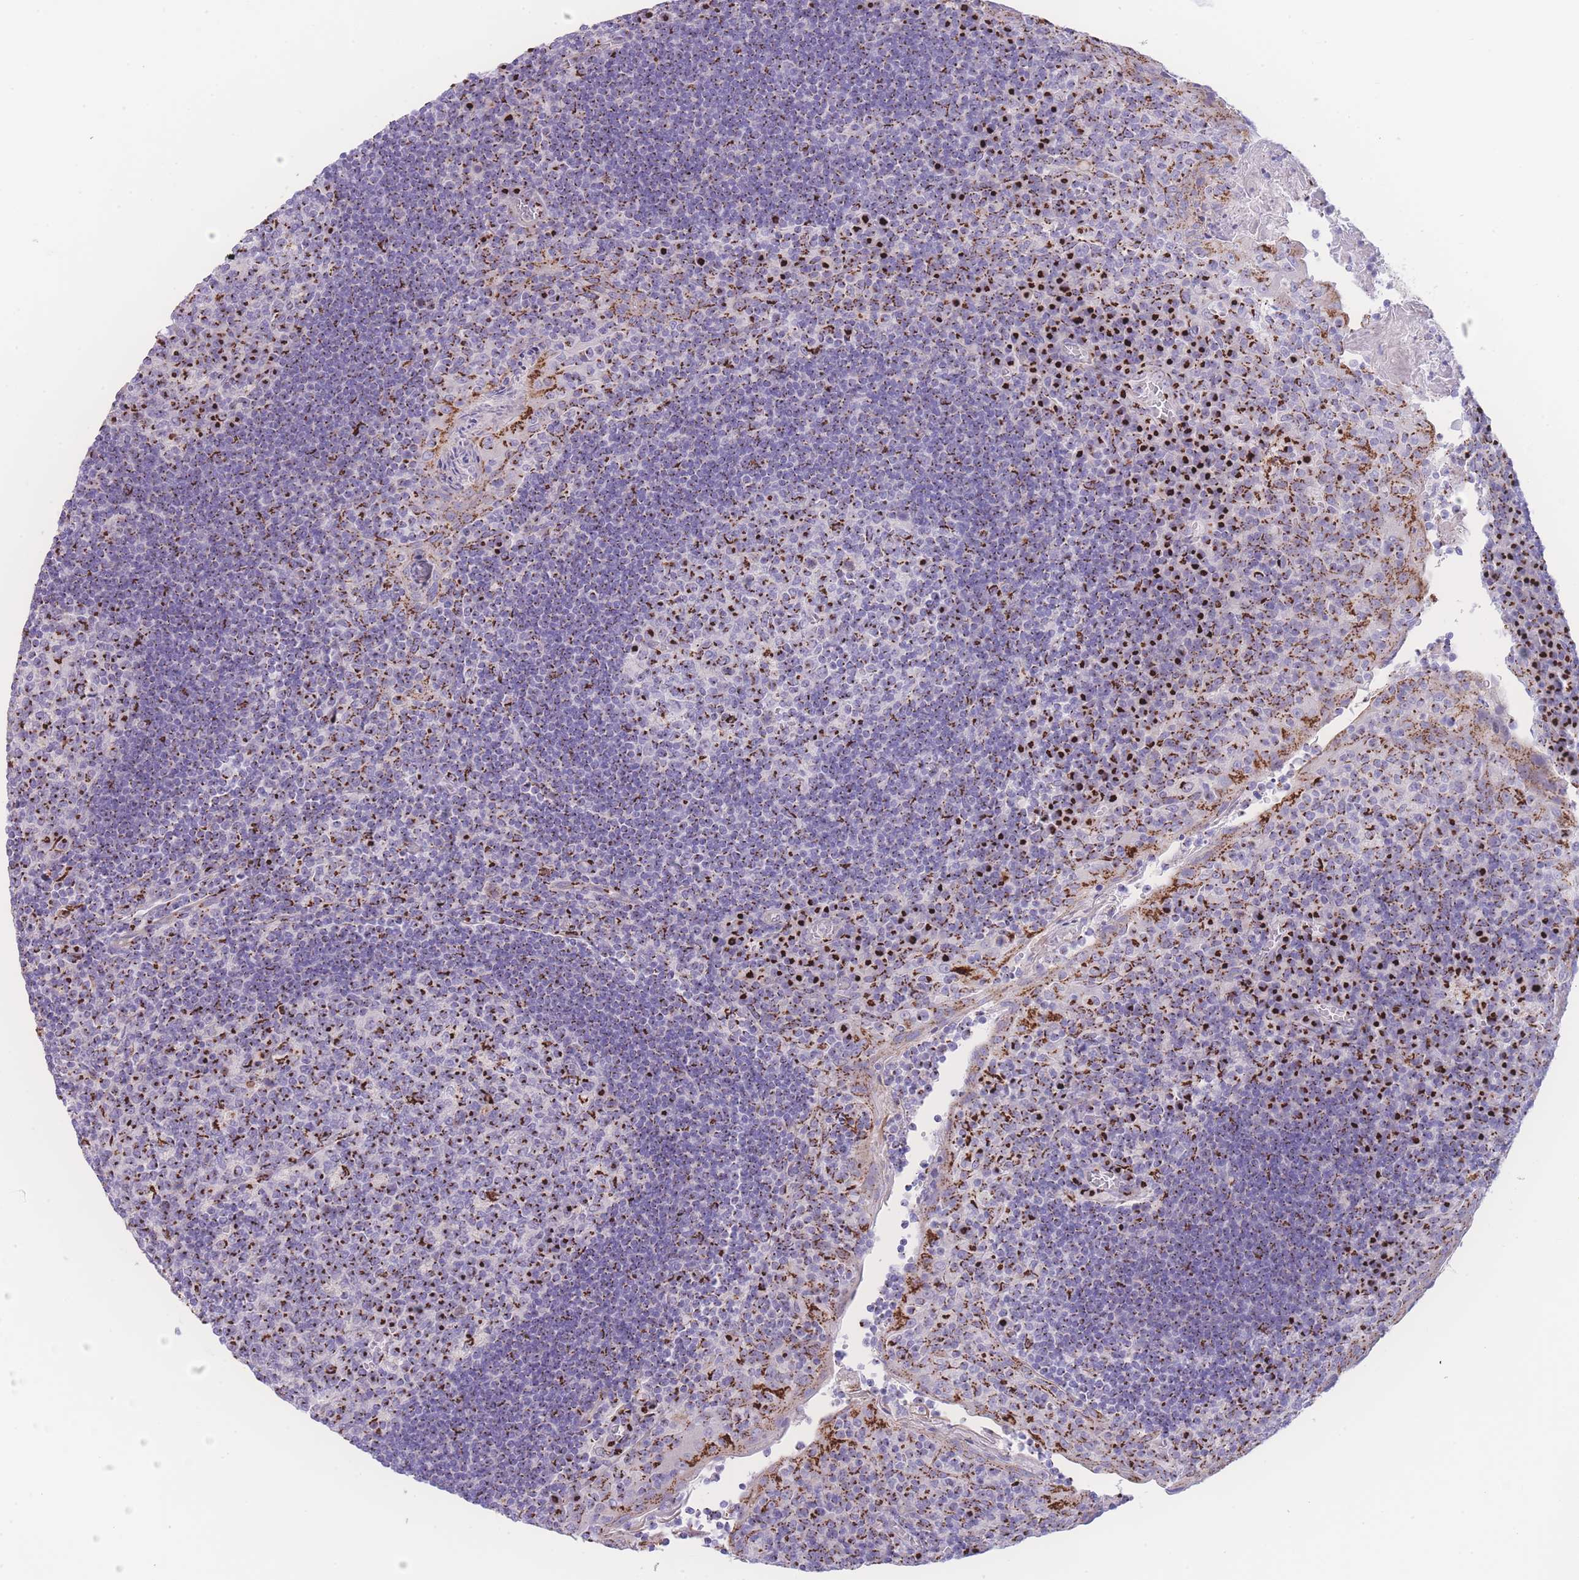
{"staining": {"intensity": "strong", "quantity": "25%-75%", "location": "cytoplasmic/membranous"}, "tissue": "tonsil", "cell_type": "Germinal center cells", "image_type": "normal", "snomed": [{"axis": "morphology", "description": "Normal tissue, NOS"}, {"axis": "topography", "description": "Tonsil"}], "caption": "High-power microscopy captured an immunohistochemistry (IHC) histopathology image of benign tonsil, revealing strong cytoplasmic/membranous expression in approximately 25%-75% of germinal center cells.", "gene": "GOLM2", "patient": {"sex": "male", "age": 17}}